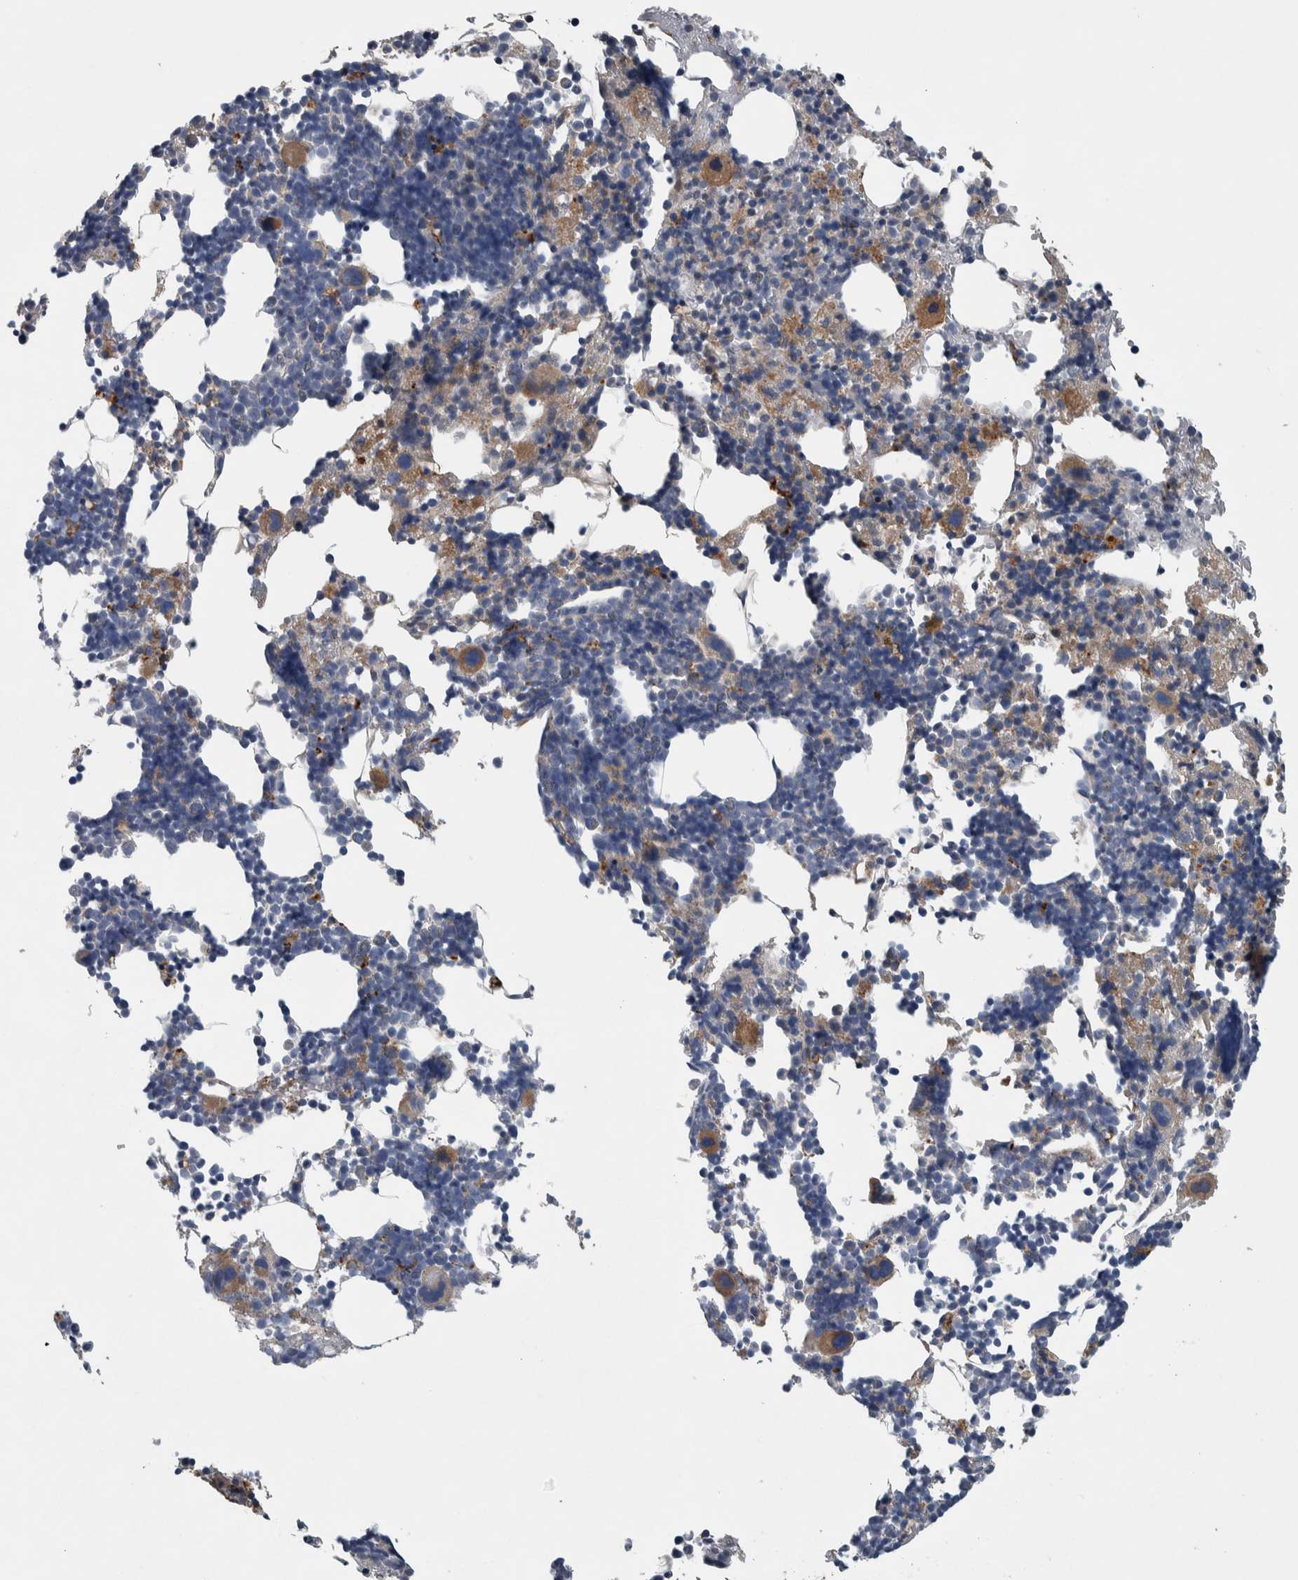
{"staining": {"intensity": "moderate", "quantity": "<25%", "location": "cytoplasmic/membranous"}, "tissue": "bone marrow", "cell_type": "Hematopoietic cells", "image_type": "normal", "snomed": [{"axis": "morphology", "description": "Normal tissue, NOS"}, {"axis": "morphology", "description": "Inflammation, NOS"}, {"axis": "topography", "description": "Bone marrow"}], "caption": "Bone marrow stained with a brown dye demonstrates moderate cytoplasmic/membranous positive expression in approximately <25% of hematopoietic cells.", "gene": "SERPINC1", "patient": {"sex": "male", "age": 31}}